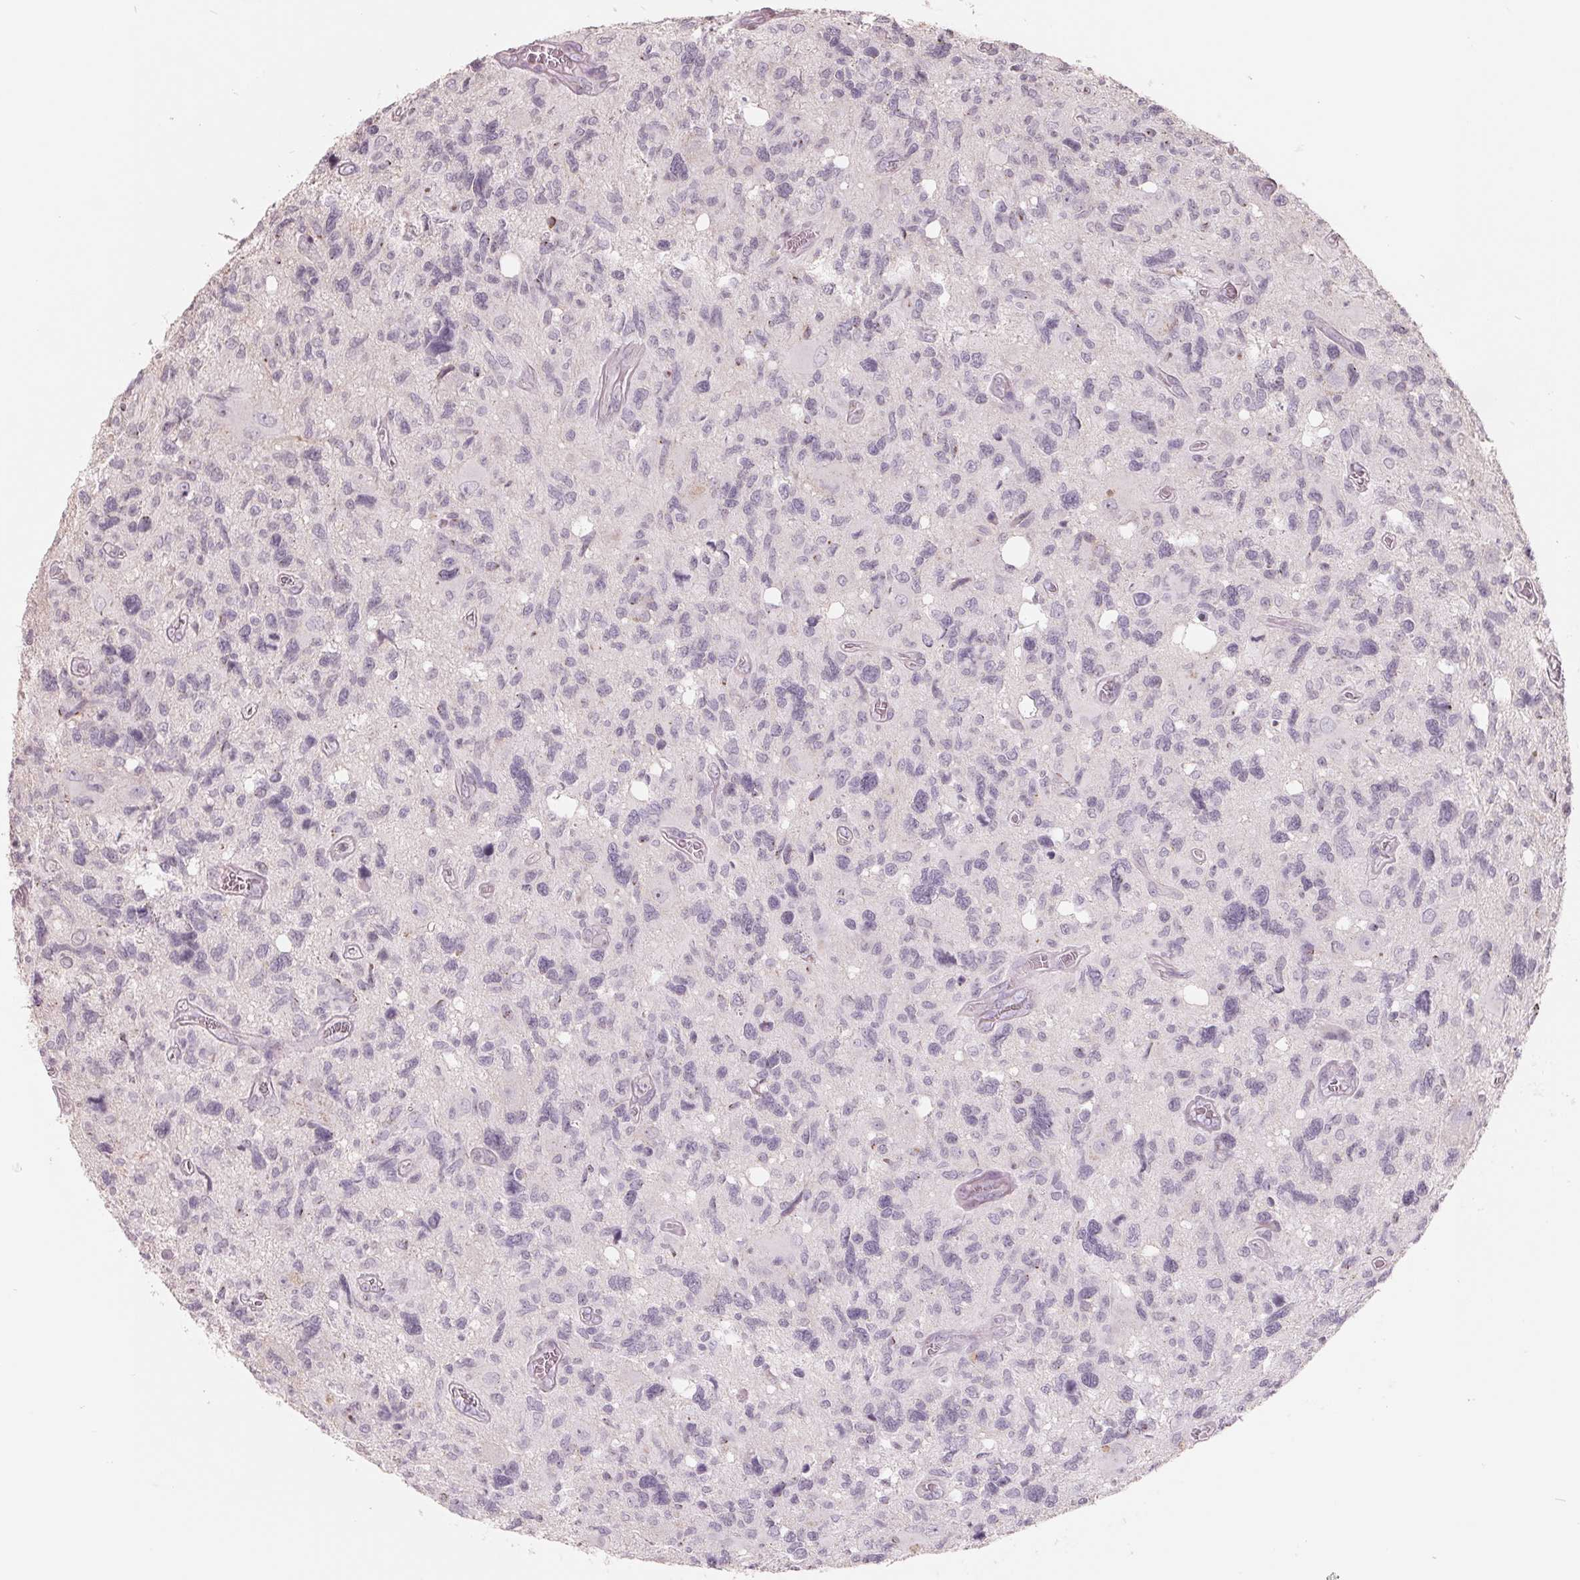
{"staining": {"intensity": "negative", "quantity": "none", "location": "none"}, "tissue": "glioma", "cell_type": "Tumor cells", "image_type": "cancer", "snomed": [{"axis": "morphology", "description": "Glioma, malignant, High grade"}, {"axis": "topography", "description": "Brain"}], "caption": "Immunohistochemistry photomicrograph of human malignant high-grade glioma stained for a protein (brown), which shows no staining in tumor cells.", "gene": "FTCD", "patient": {"sex": "male", "age": 49}}